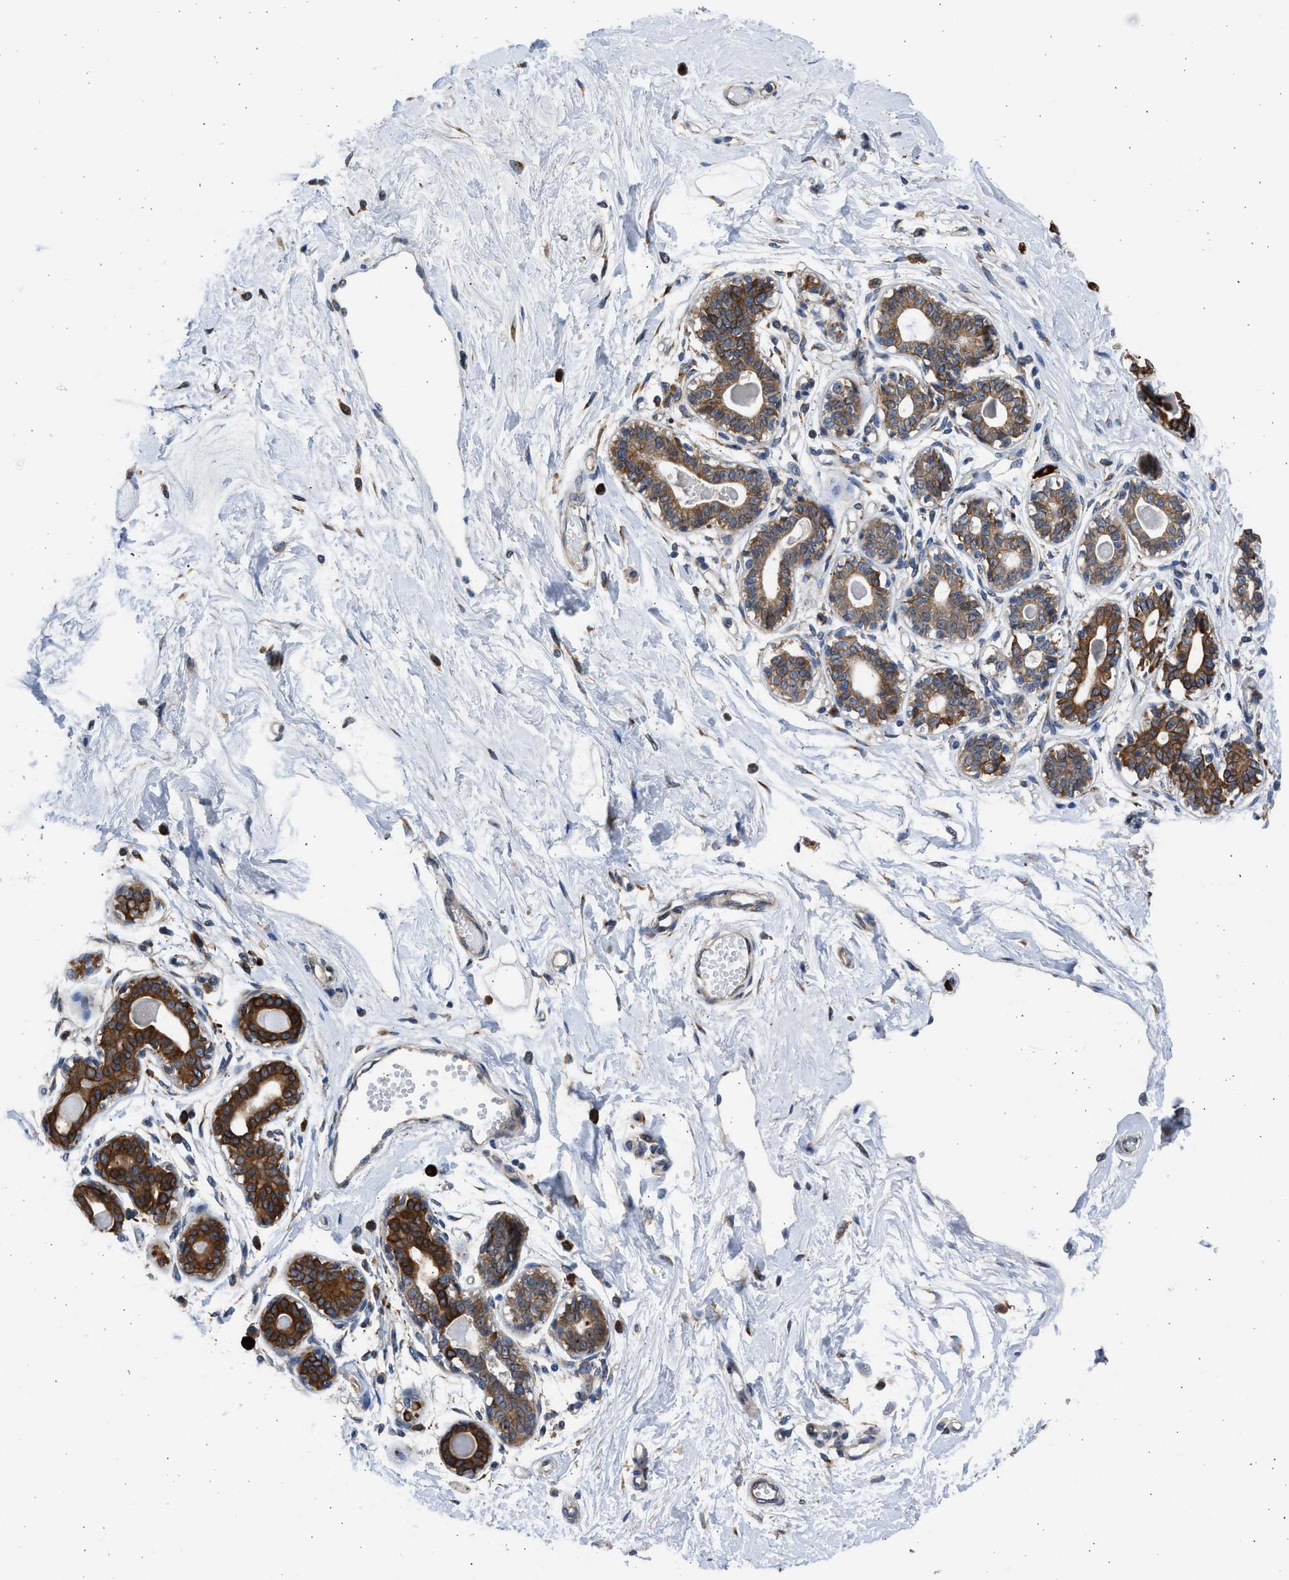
{"staining": {"intensity": "negative", "quantity": "none", "location": "none"}, "tissue": "breast", "cell_type": "Adipocytes", "image_type": "normal", "snomed": [{"axis": "morphology", "description": "Normal tissue, NOS"}, {"axis": "topography", "description": "Breast"}], "caption": "A high-resolution micrograph shows IHC staining of unremarkable breast, which displays no significant staining in adipocytes. The staining was performed using DAB to visualize the protein expression in brown, while the nuclei were stained in blue with hematoxylin (Magnification: 20x).", "gene": "PLD2", "patient": {"sex": "female", "age": 45}}